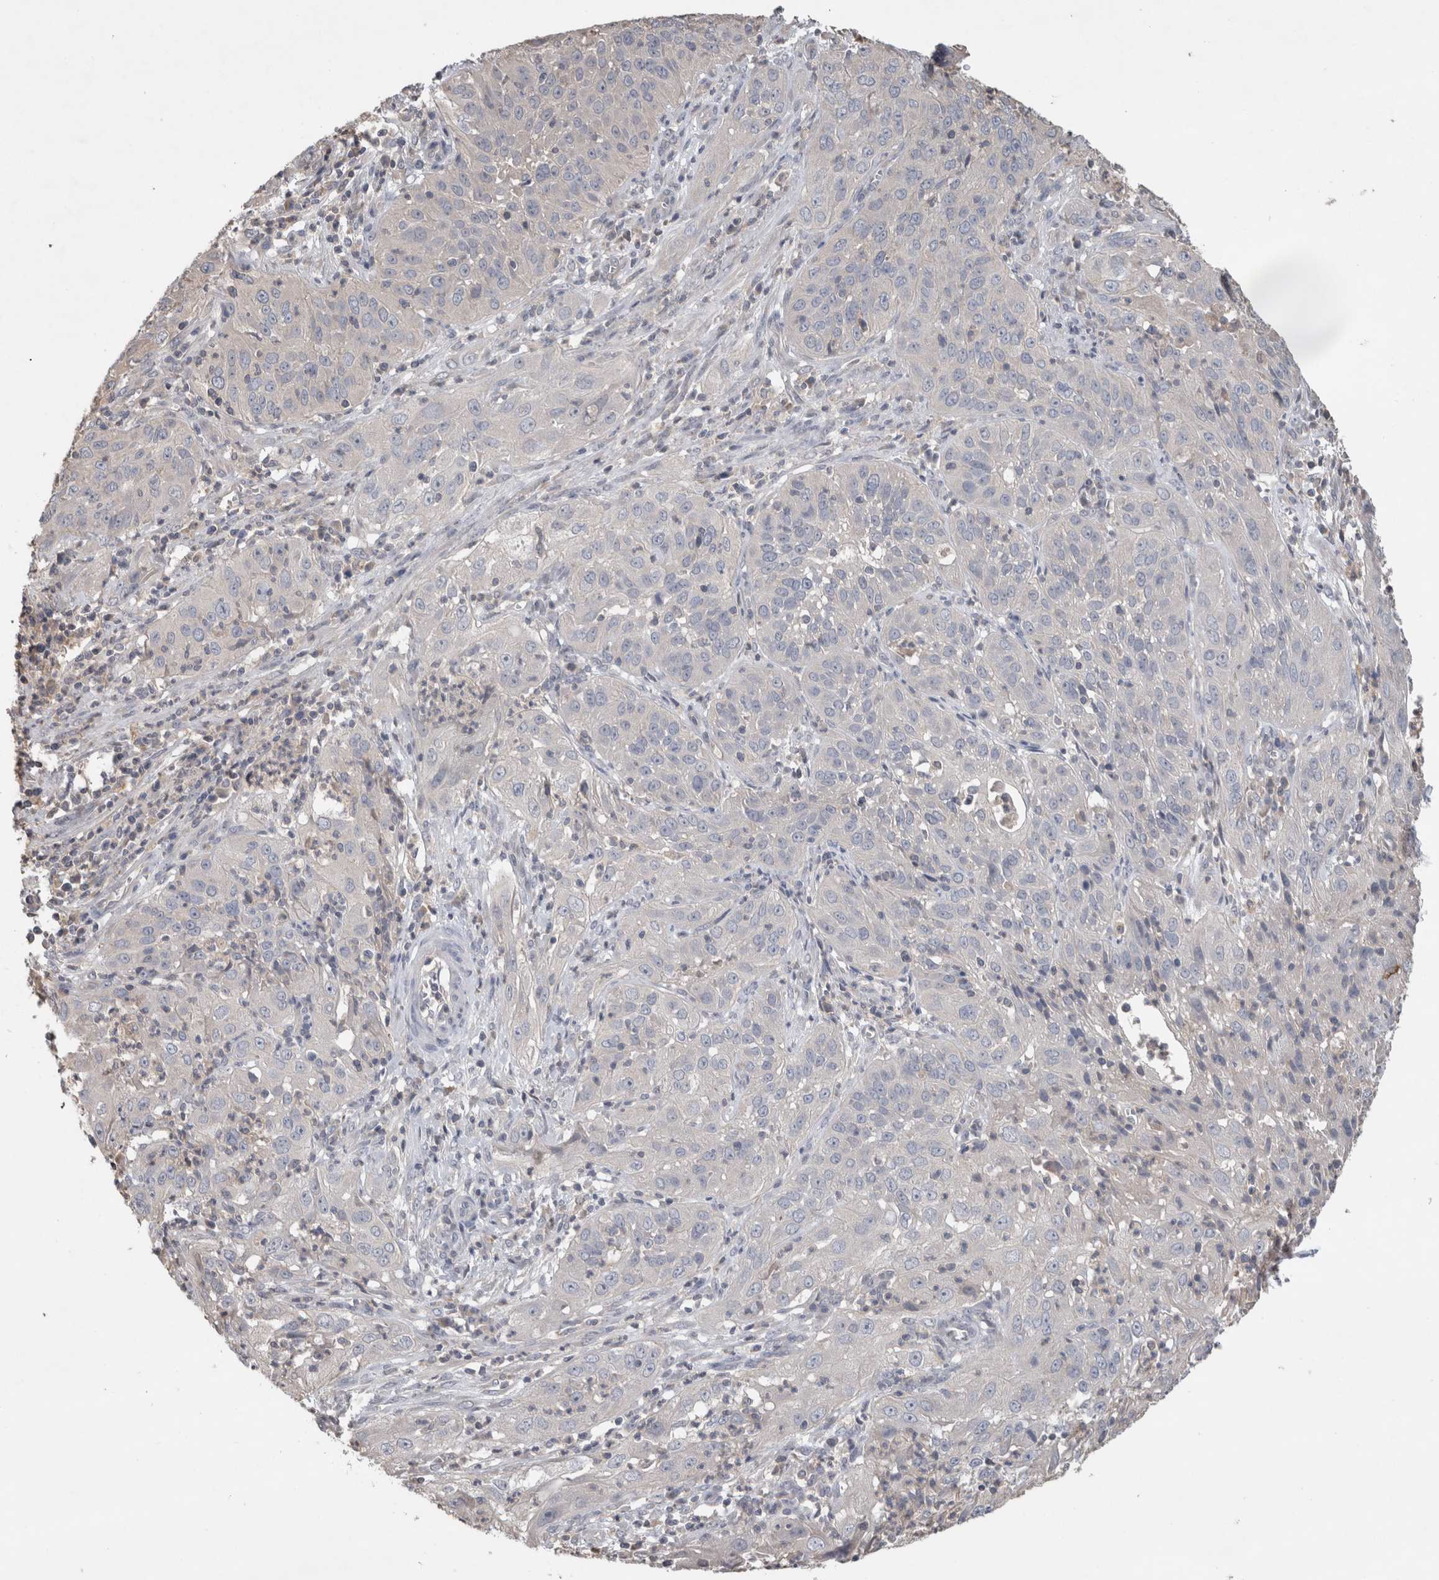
{"staining": {"intensity": "negative", "quantity": "none", "location": "none"}, "tissue": "cervical cancer", "cell_type": "Tumor cells", "image_type": "cancer", "snomed": [{"axis": "morphology", "description": "Squamous cell carcinoma, NOS"}, {"axis": "topography", "description": "Cervix"}], "caption": "Cervical squamous cell carcinoma stained for a protein using immunohistochemistry (IHC) displays no positivity tumor cells.", "gene": "TRIM5", "patient": {"sex": "female", "age": 32}}